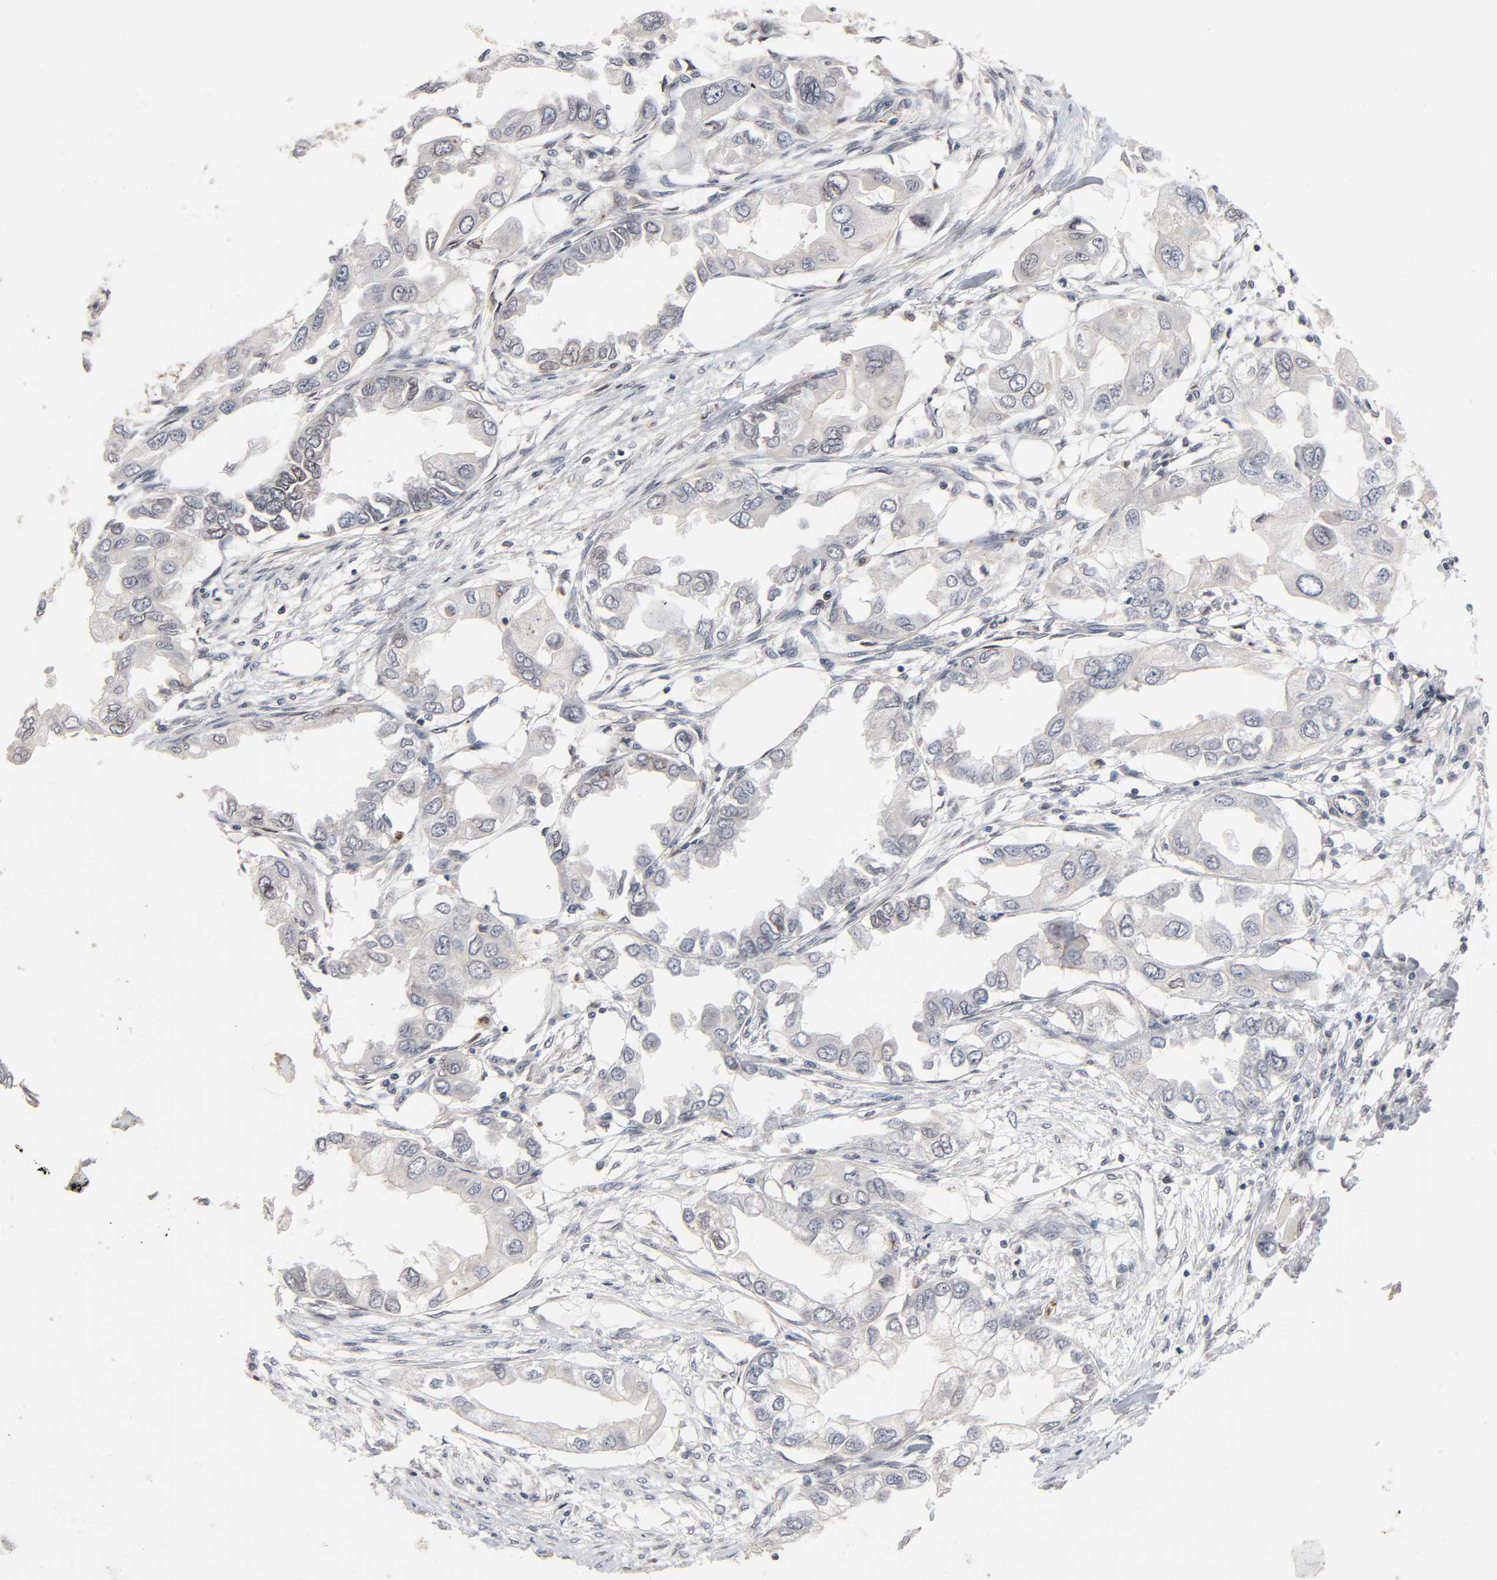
{"staining": {"intensity": "weak", "quantity": "<25%", "location": "cytoplasmic/membranous,nuclear"}, "tissue": "endometrial cancer", "cell_type": "Tumor cells", "image_type": "cancer", "snomed": [{"axis": "morphology", "description": "Adenocarcinoma, NOS"}, {"axis": "topography", "description": "Endometrium"}], "caption": "Protein analysis of endometrial cancer (adenocarcinoma) displays no significant expression in tumor cells. Nuclei are stained in blue.", "gene": "CCDC175", "patient": {"sex": "female", "age": 67}}